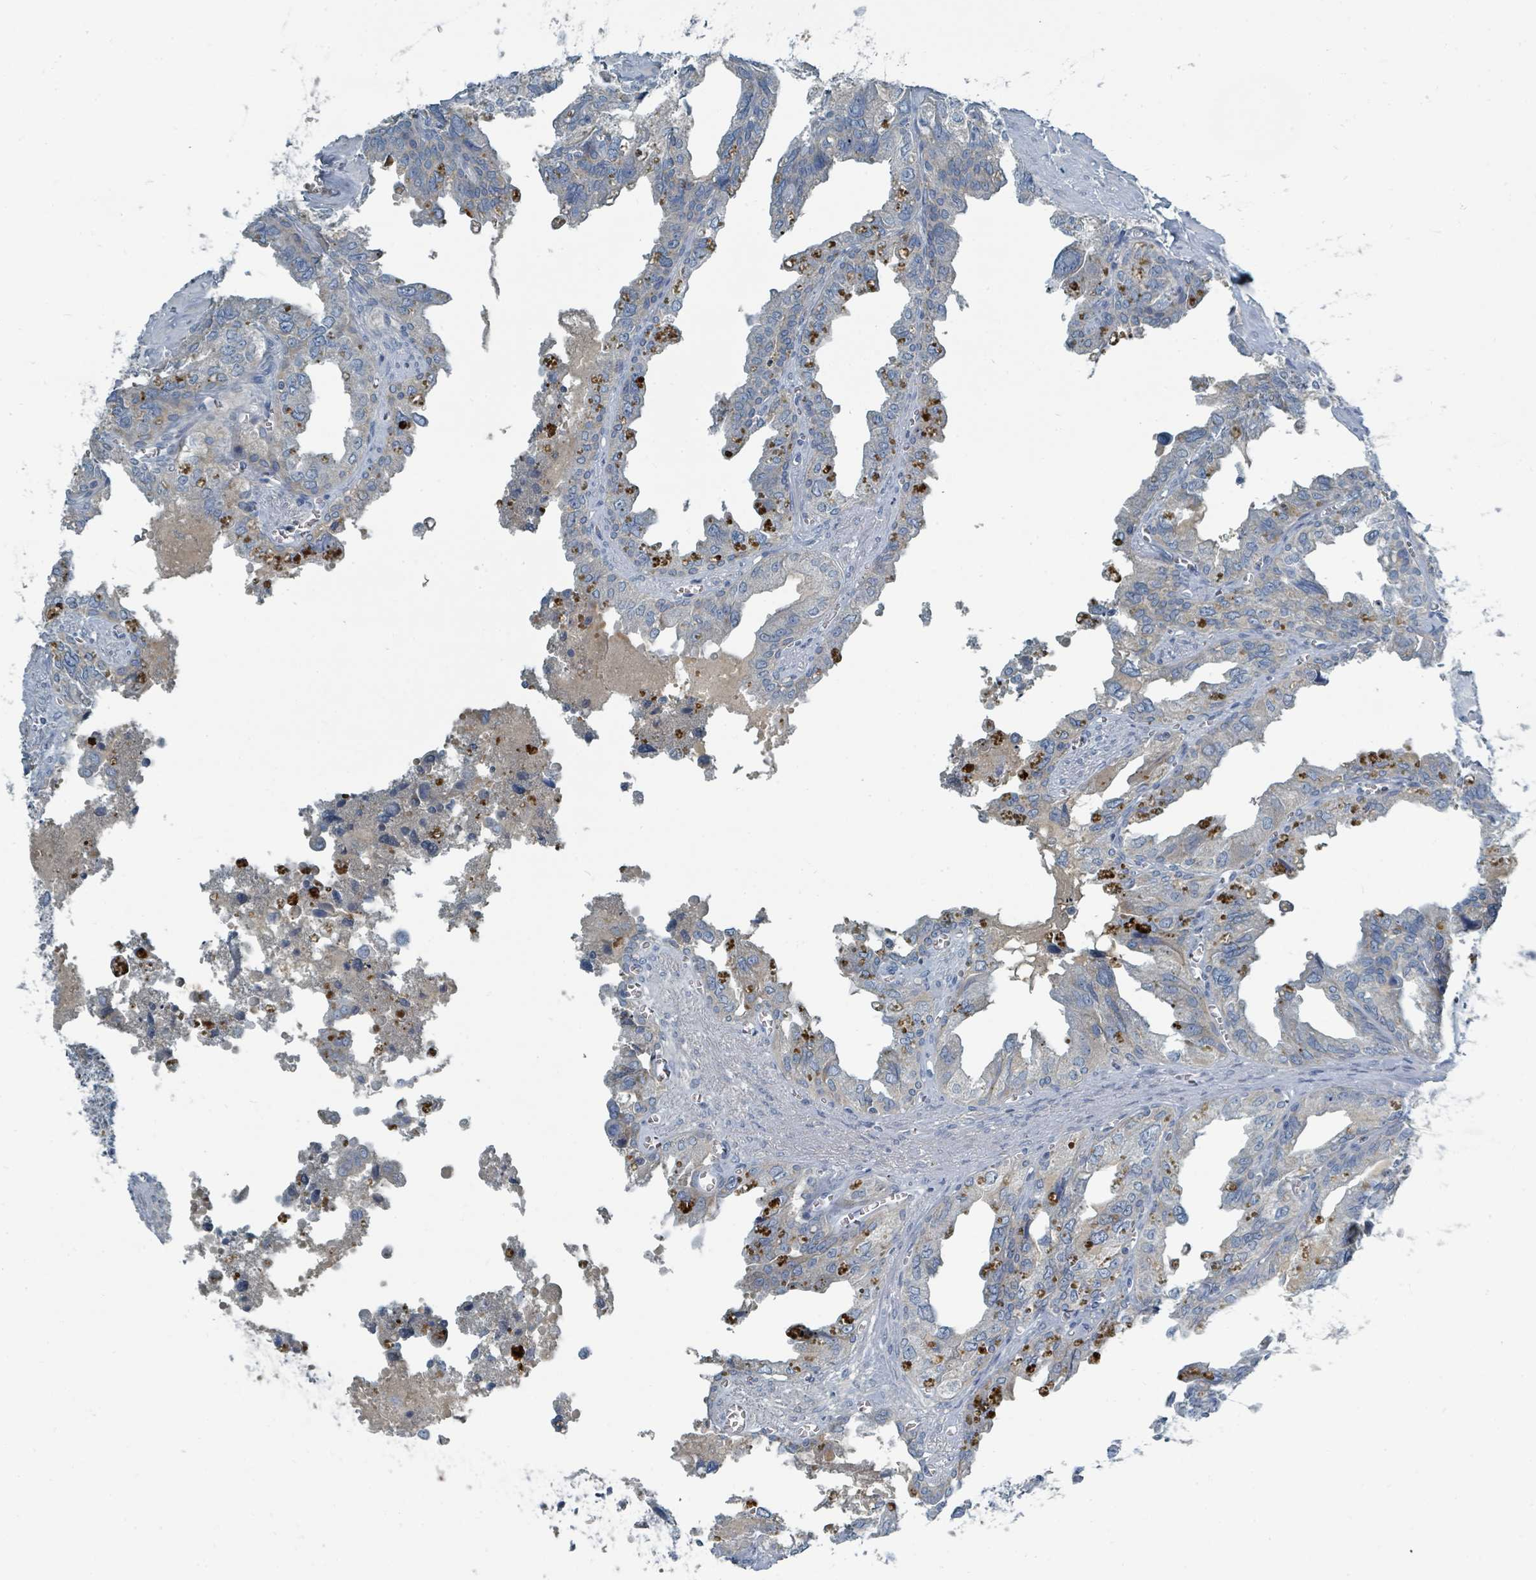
{"staining": {"intensity": "strong", "quantity": "<25%", "location": "cytoplasmic/membranous"}, "tissue": "seminal vesicle", "cell_type": "Glandular cells", "image_type": "normal", "snomed": [{"axis": "morphology", "description": "Normal tissue, NOS"}, {"axis": "topography", "description": "Seminal veicle"}], "caption": "Glandular cells show medium levels of strong cytoplasmic/membranous positivity in about <25% of cells in benign human seminal vesicle.", "gene": "SLC25A23", "patient": {"sex": "male", "age": 67}}